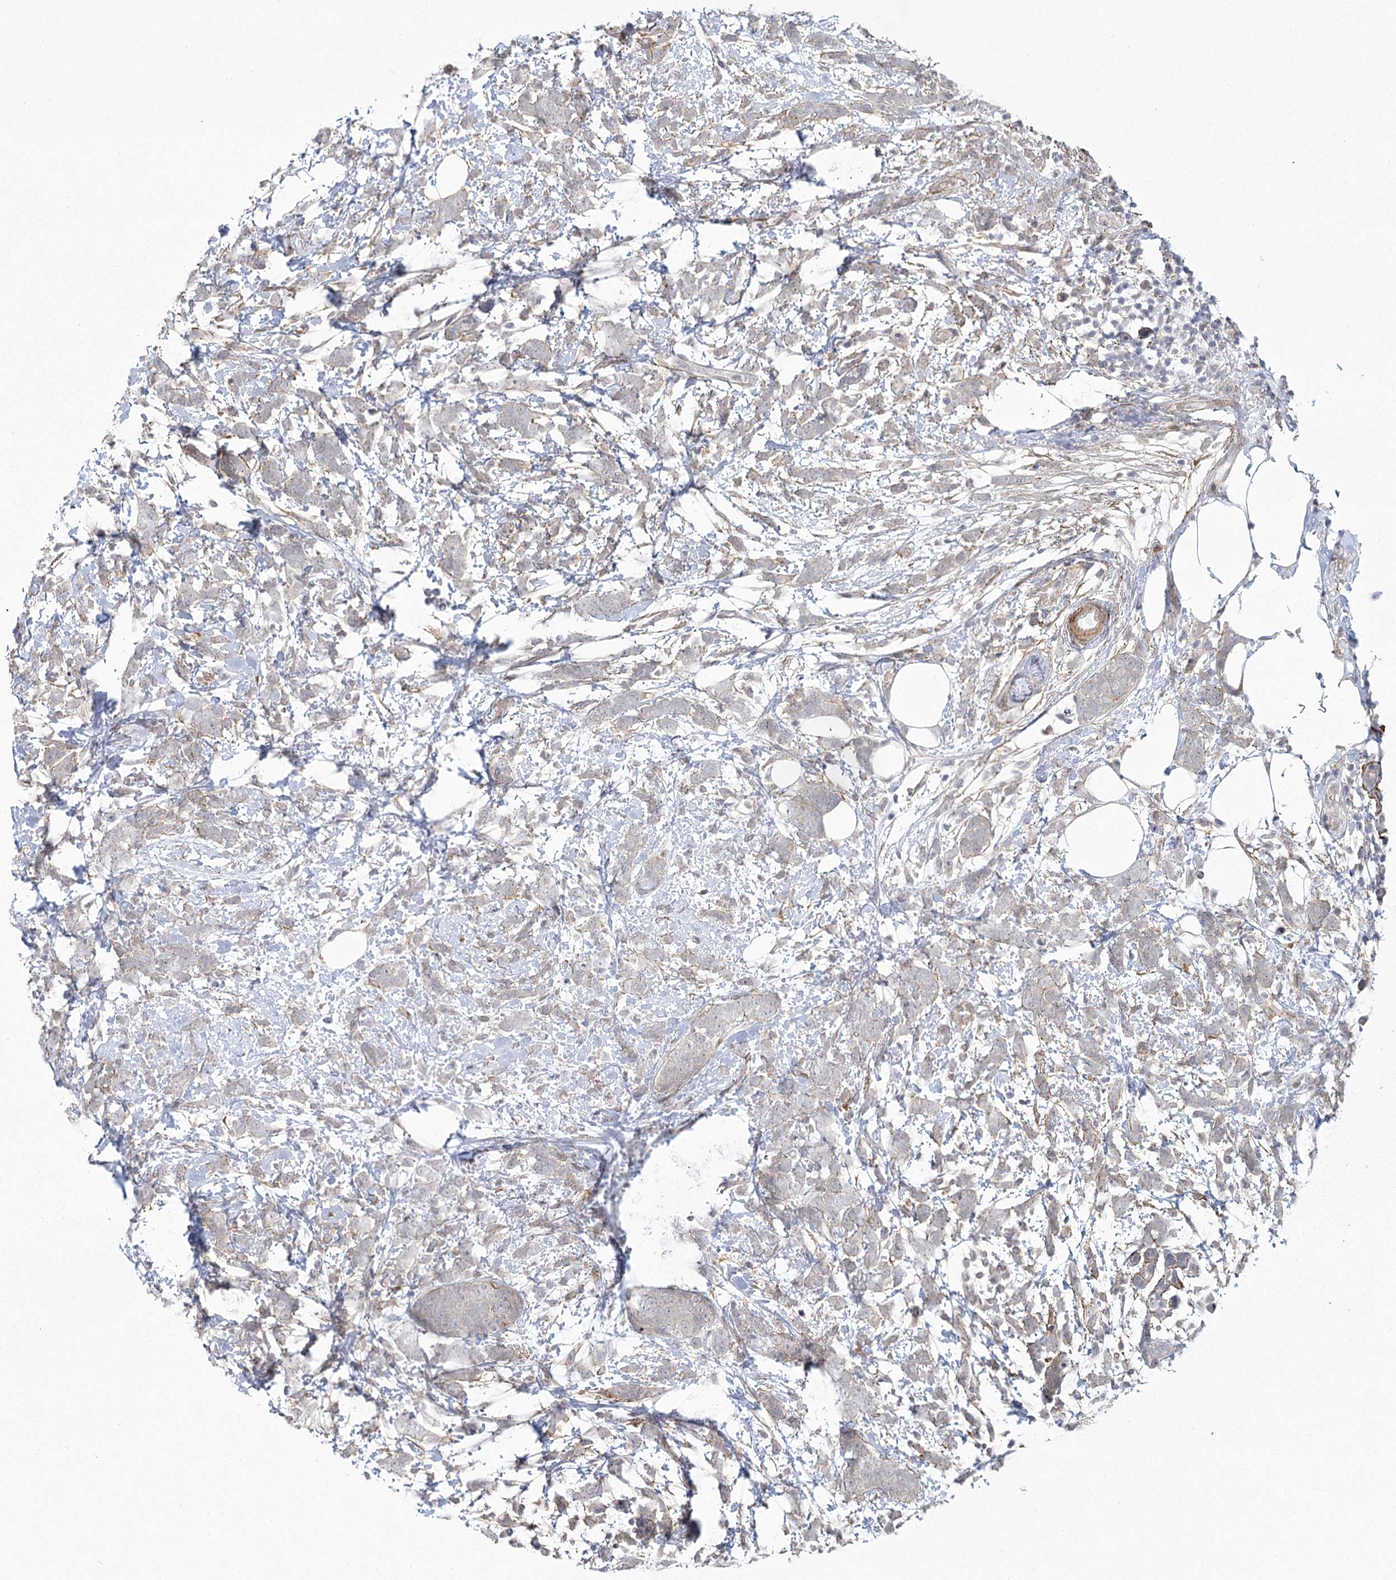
{"staining": {"intensity": "negative", "quantity": "none", "location": "none"}, "tissue": "breast cancer", "cell_type": "Tumor cells", "image_type": "cancer", "snomed": [{"axis": "morphology", "description": "Lobular carcinoma"}, {"axis": "topography", "description": "Breast"}], "caption": "DAB (3,3'-diaminobenzidine) immunohistochemical staining of lobular carcinoma (breast) shows no significant positivity in tumor cells.", "gene": "MED28", "patient": {"sex": "female", "age": 58}}